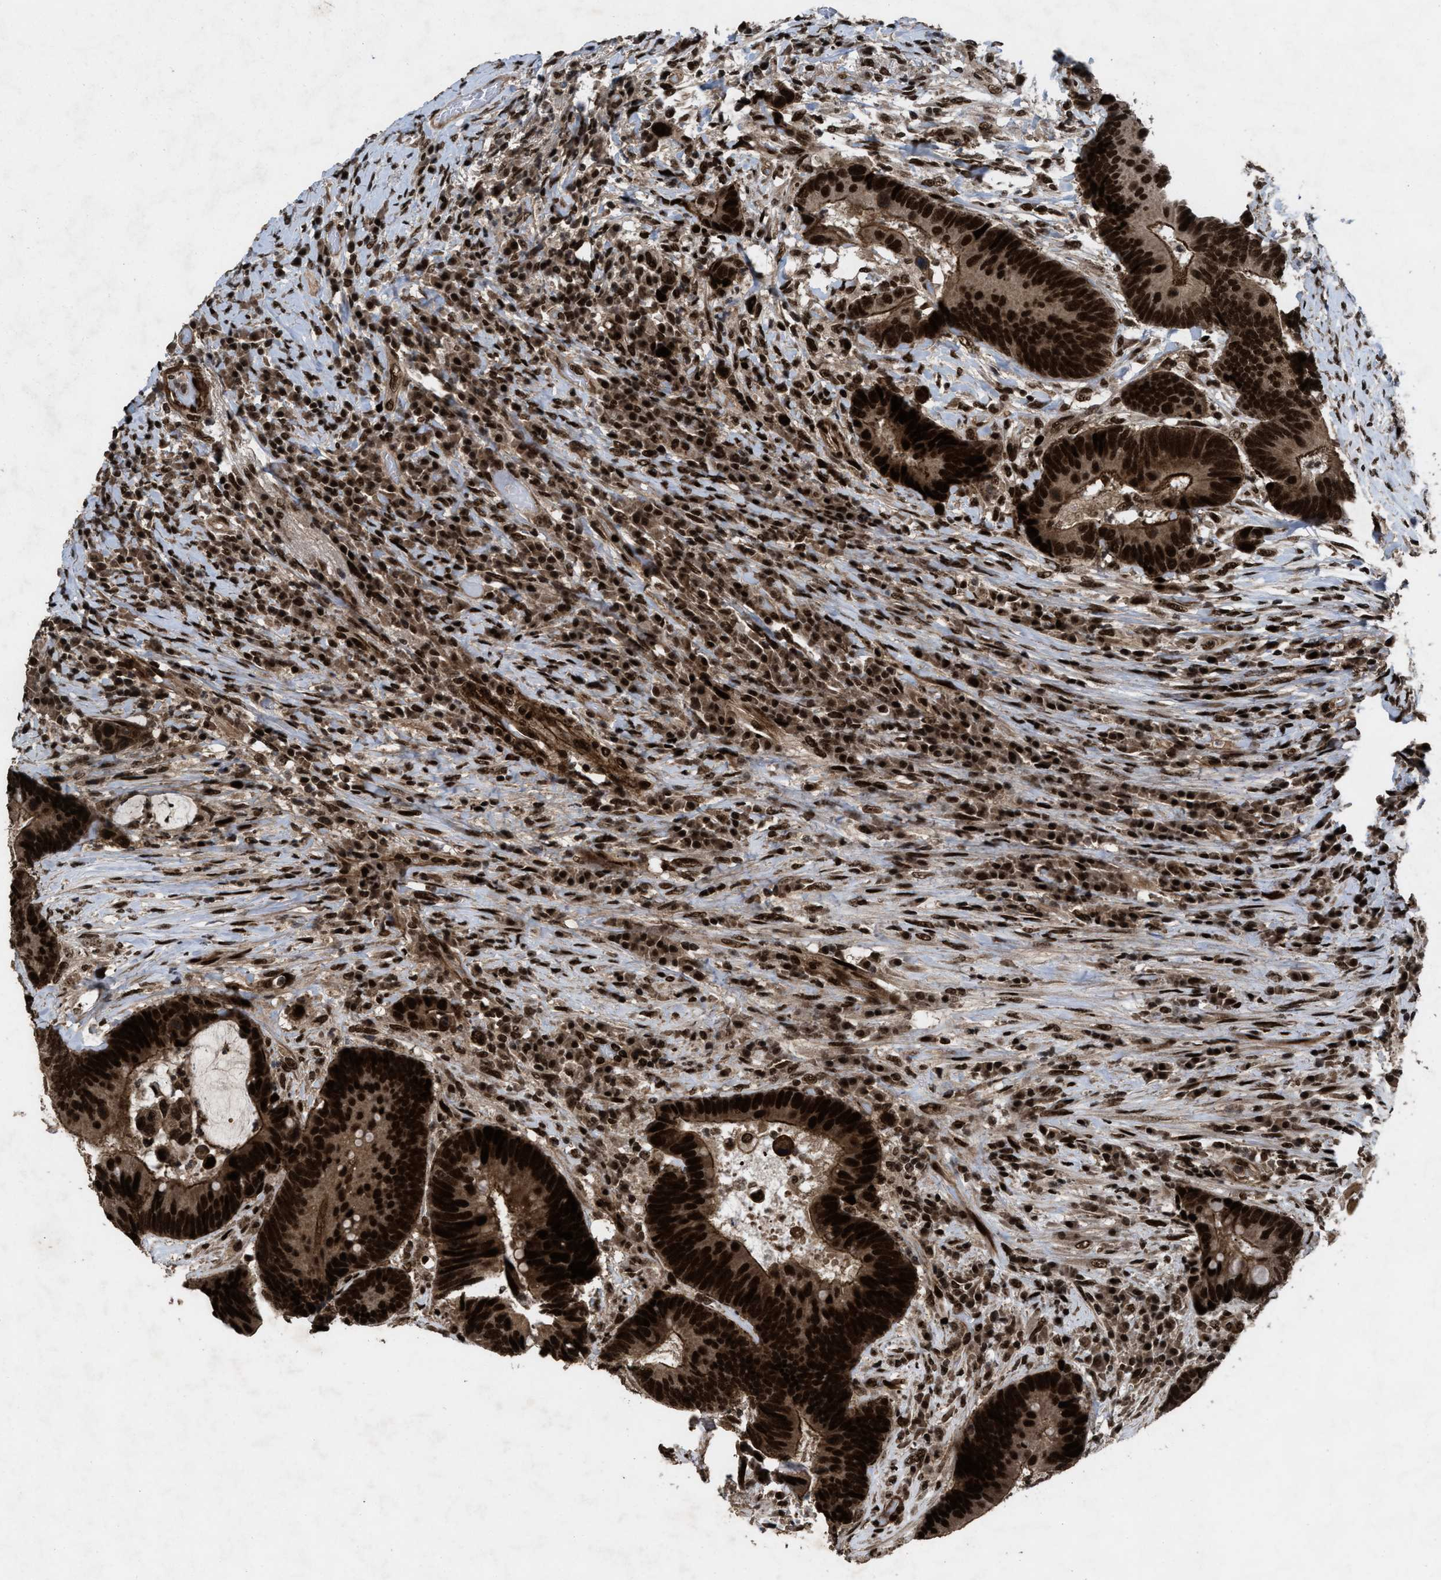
{"staining": {"intensity": "strong", "quantity": ">75%", "location": "cytoplasmic/membranous,nuclear"}, "tissue": "colorectal cancer", "cell_type": "Tumor cells", "image_type": "cancer", "snomed": [{"axis": "morphology", "description": "Adenocarcinoma, NOS"}, {"axis": "topography", "description": "Rectum"}, {"axis": "topography", "description": "Anal"}], "caption": "About >75% of tumor cells in human colorectal adenocarcinoma show strong cytoplasmic/membranous and nuclear protein expression as visualized by brown immunohistochemical staining.", "gene": "WIZ", "patient": {"sex": "female", "age": 89}}